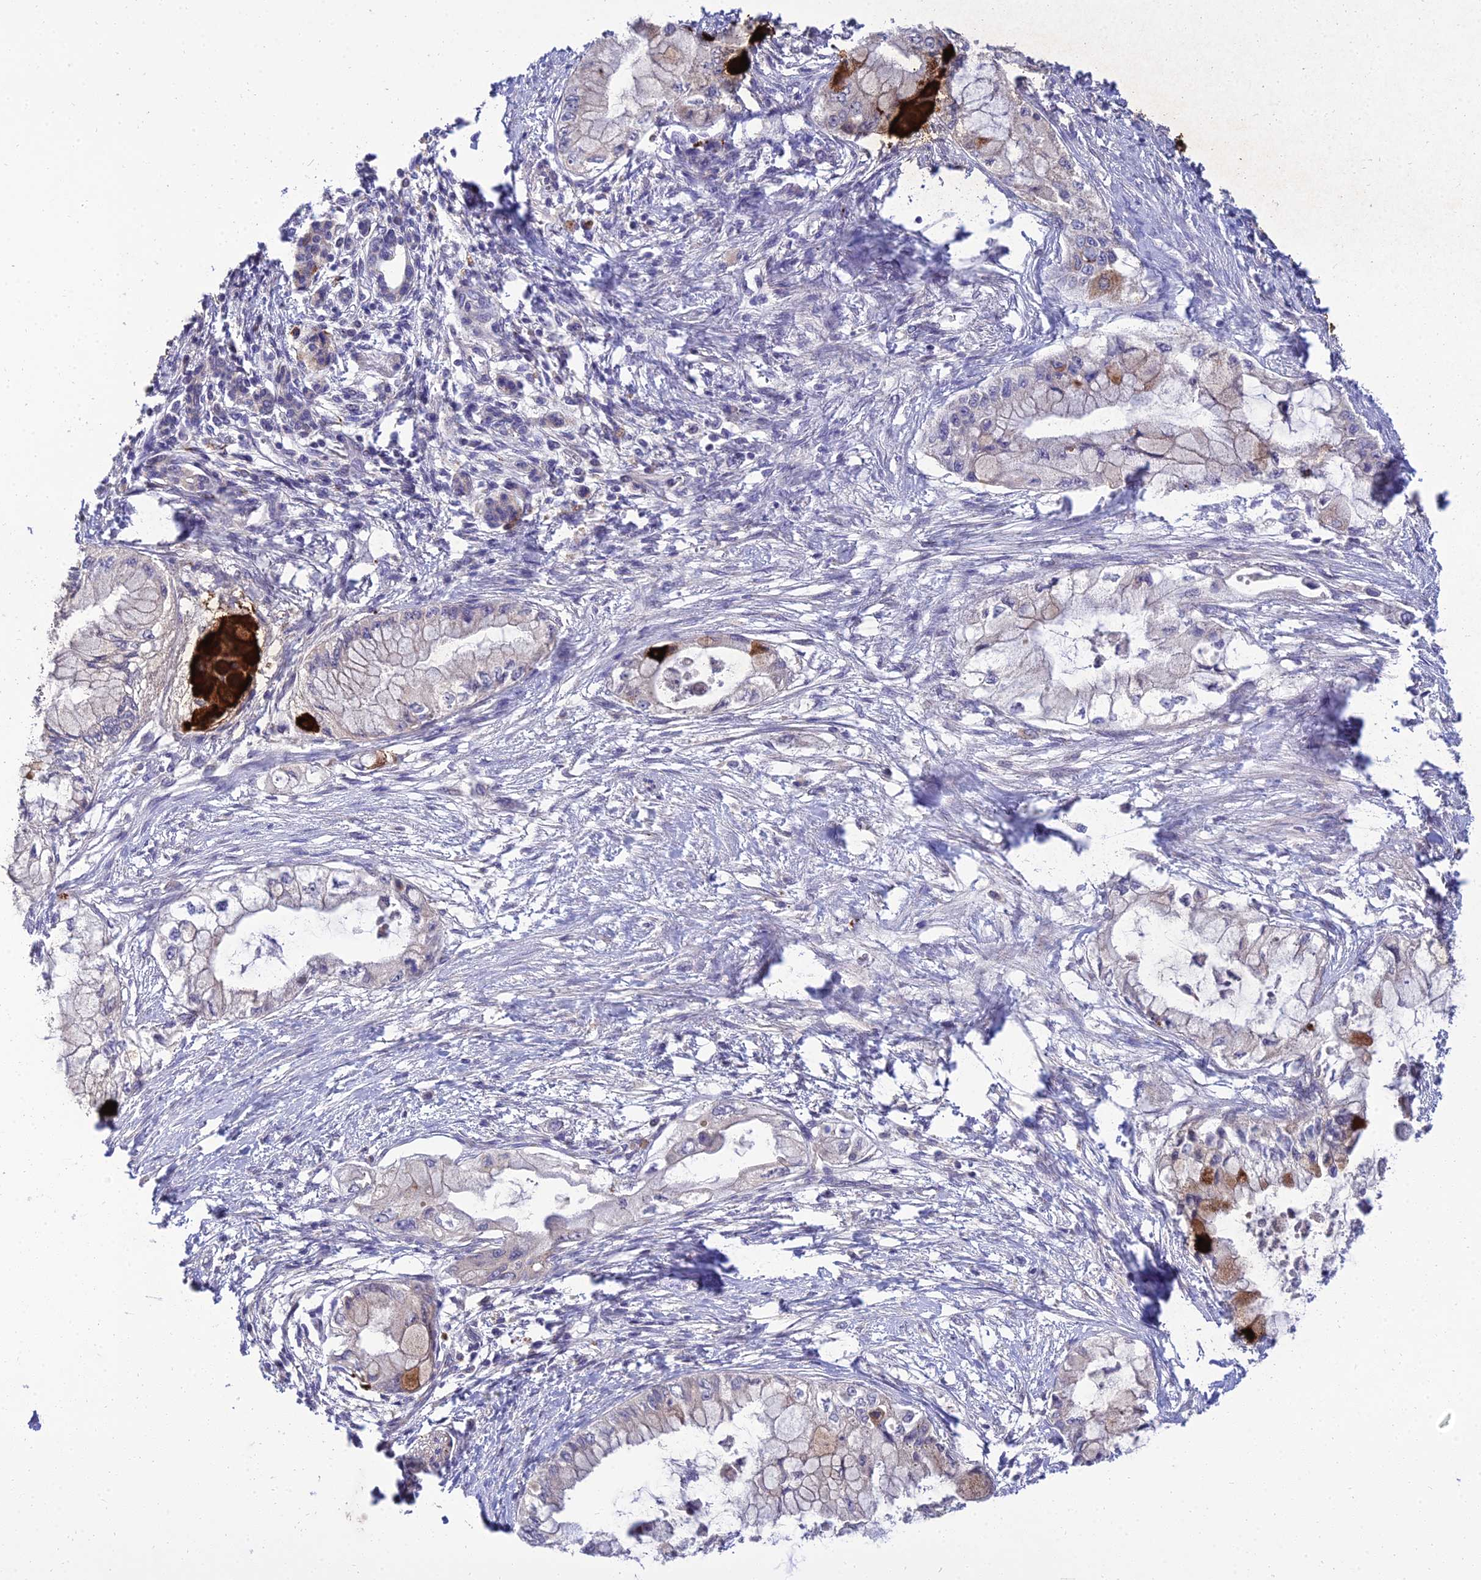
{"staining": {"intensity": "moderate", "quantity": "<25%", "location": "cytoplasmic/membranous"}, "tissue": "pancreatic cancer", "cell_type": "Tumor cells", "image_type": "cancer", "snomed": [{"axis": "morphology", "description": "Adenocarcinoma, NOS"}, {"axis": "topography", "description": "Pancreas"}], "caption": "A low amount of moderate cytoplasmic/membranous expression is present in approximately <25% of tumor cells in pancreatic adenocarcinoma tissue.", "gene": "NPY", "patient": {"sex": "male", "age": 48}}